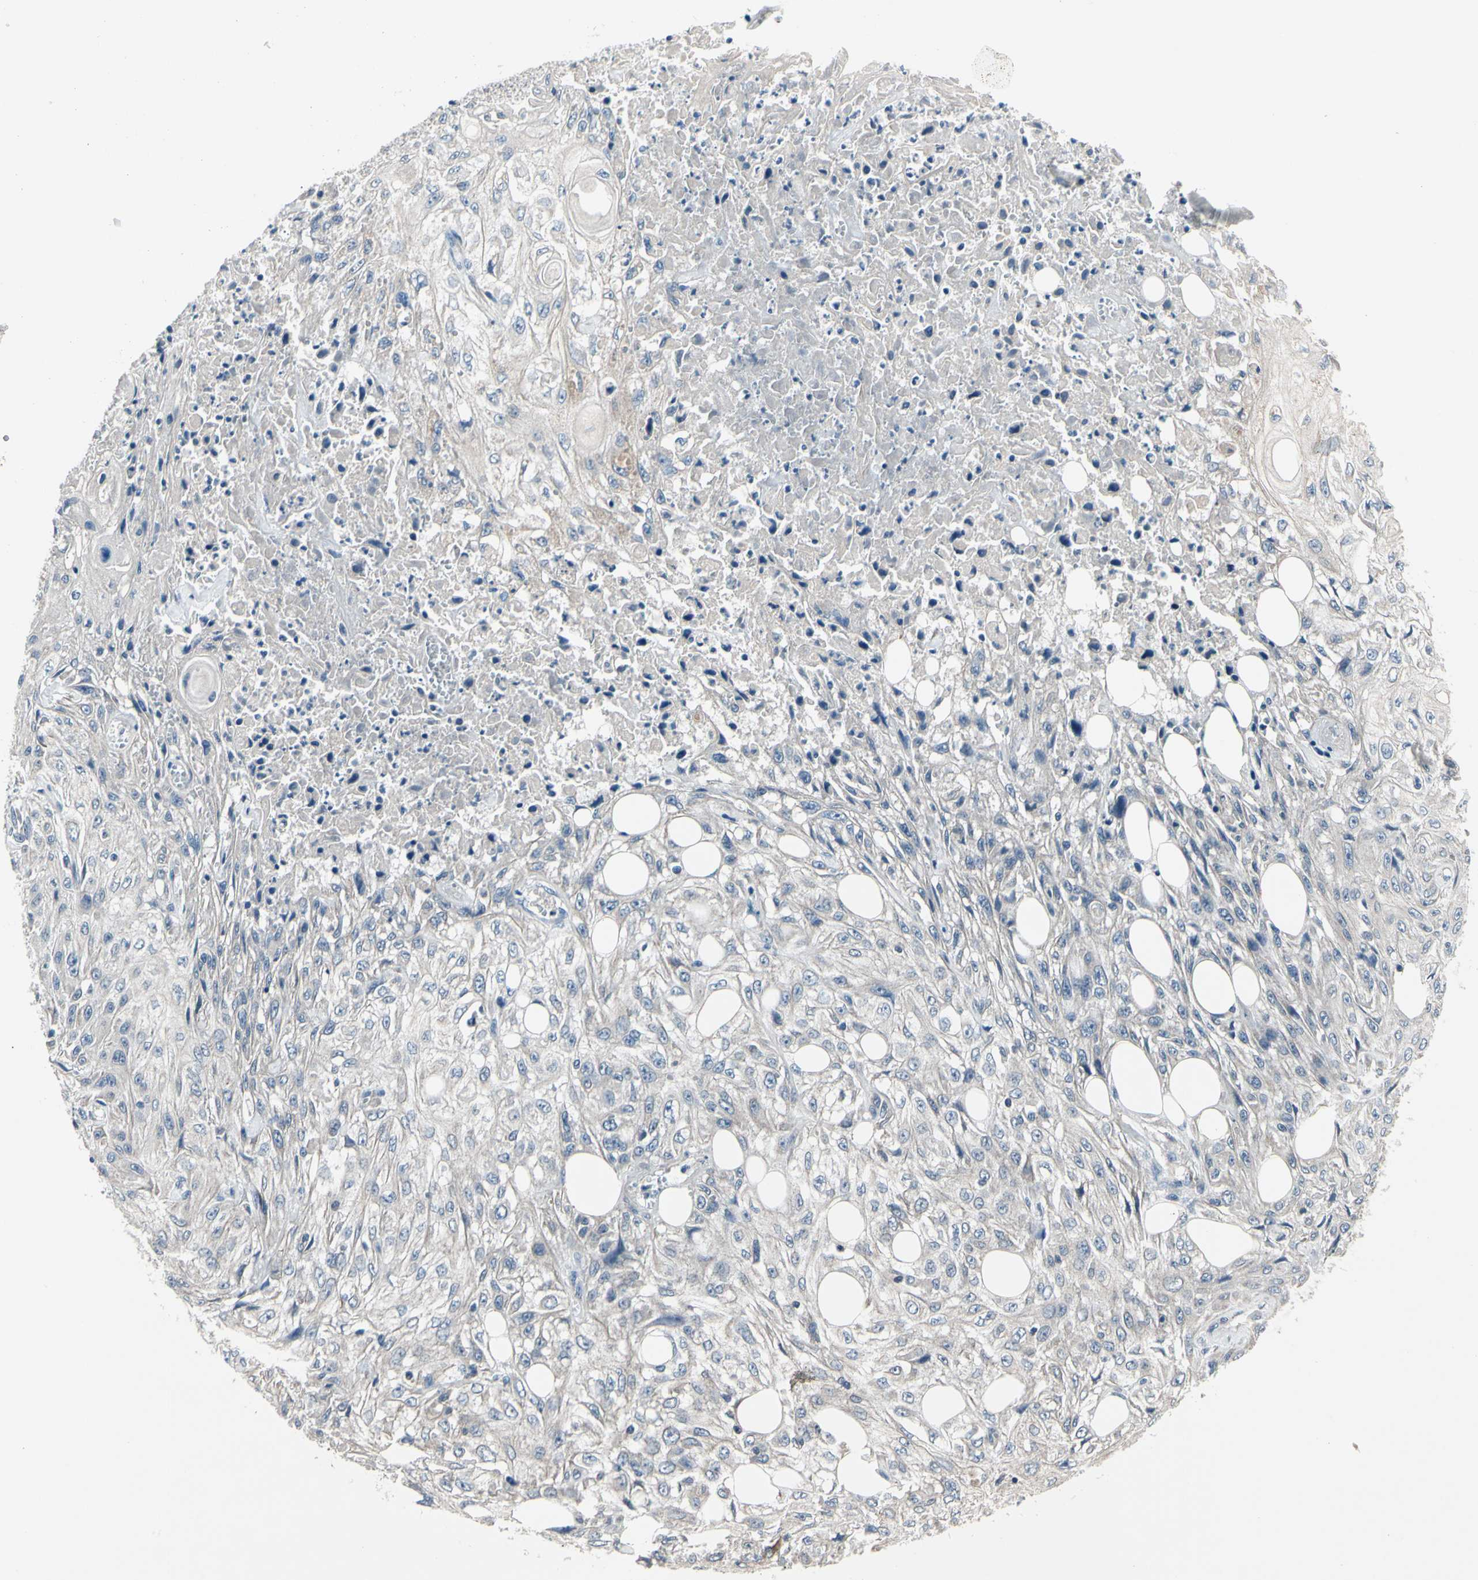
{"staining": {"intensity": "negative", "quantity": "none", "location": "none"}, "tissue": "skin cancer", "cell_type": "Tumor cells", "image_type": "cancer", "snomed": [{"axis": "morphology", "description": "Squamous cell carcinoma, NOS"}, {"axis": "morphology", "description": "Squamous cell carcinoma, metastatic, NOS"}, {"axis": "topography", "description": "Skin"}, {"axis": "topography", "description": "Lymph node"}], "caption": "Immunohistochemistry of skin metastatic squamous cell carcinoma shows no staining in tumor cells.", "gene": "SELENOK", "patient": {"sex": "male", "age": 75}}